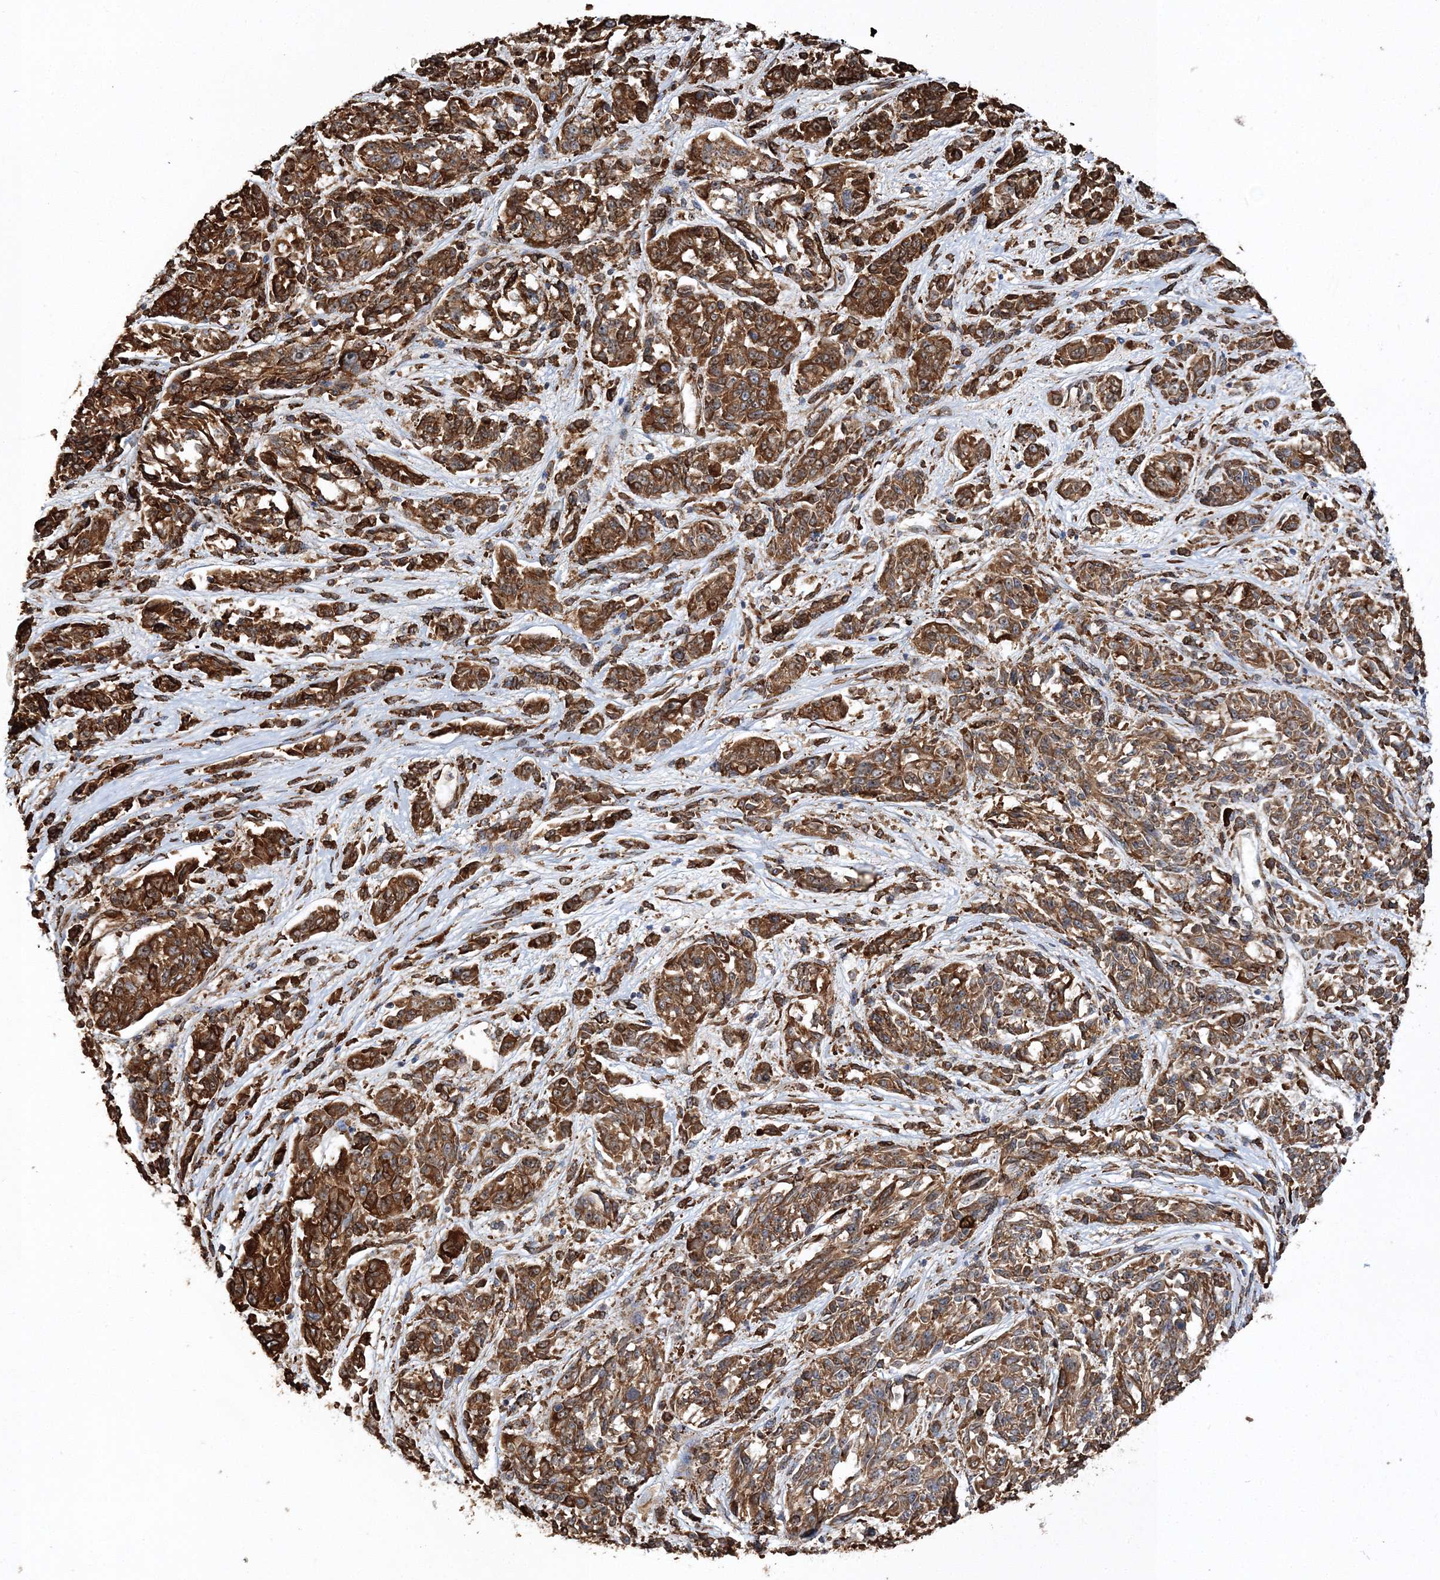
{"staining": {"intensity": "strong", "quantity": ">75%", "location": "cytoplasmic/membranous"}, "tissue": "melanoma", "cell_type": "Tumor cells", "image_type": "cancer", "snomed": [{"axis": "morphology", "description": "Malignant melanoma, NOS"}, {"axis": "topography", "description": "Skin"}], "caption": "Malignant melanoma stained with DAB (3,3'-diaminobenzidine) immunohistochemistry (IHC) shows high levels of strong cytoplasmic/membranous staining in approximately >75% of tumor cells. (Stains: DAB (3,3'-diaminobenzidine) in brown, nuclei in blue, Microscopy: brightfield microscopy at high magnification).", "gene": "SCRN3", "patient": {"sex": "male", "age": 53}}